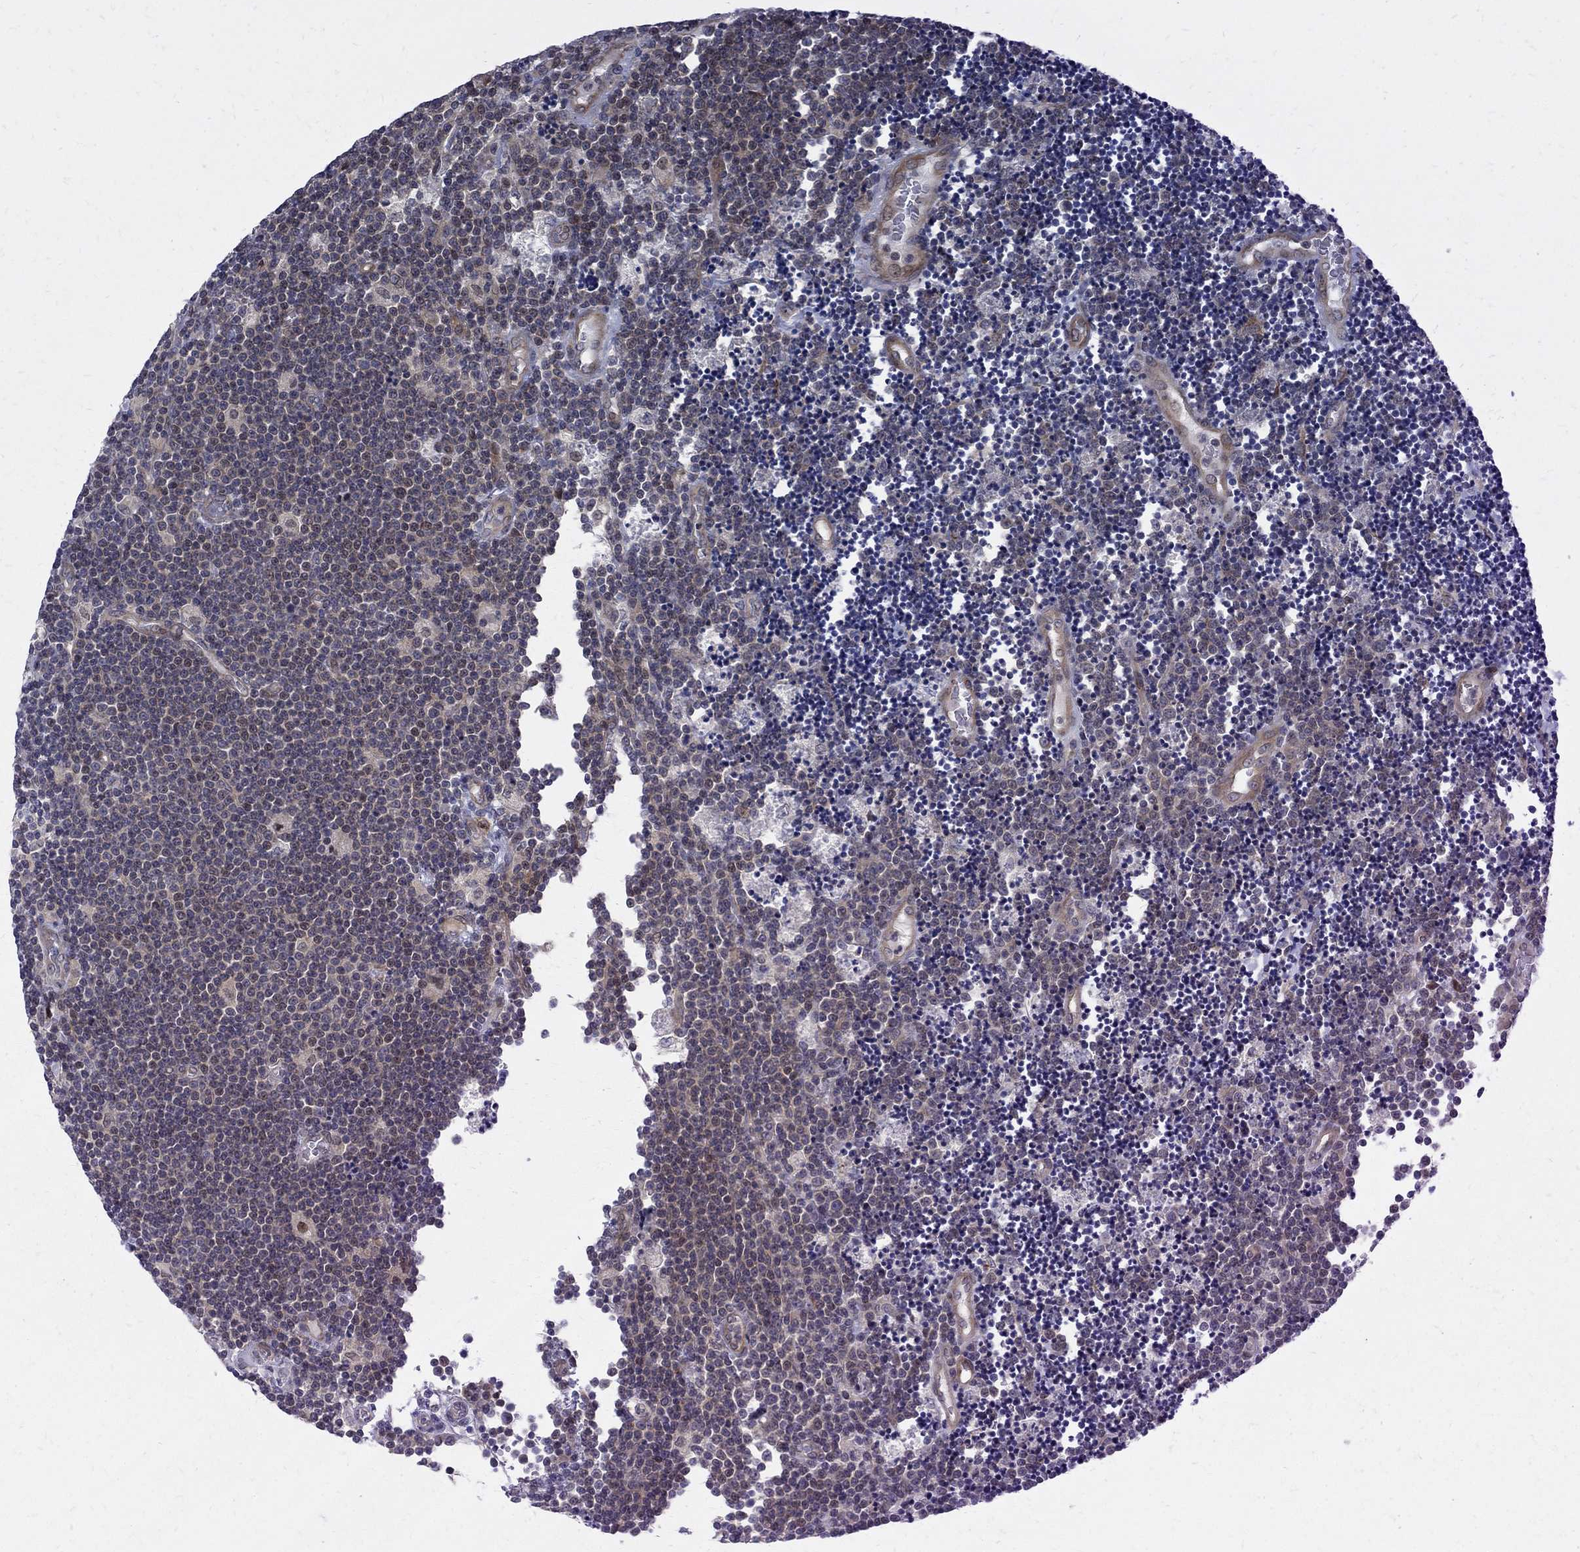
{"staining": {"intensity": "negative", "quantity": "none", "location": "none"}, "tissue": "lymphoma", "cell_type": "Tumor cells", "image_type": "cancer", "snomed": [{"axis": "morphology", "description": "Malignant lymphoma, non-Hodgkin's type, Low grade"}, {"axis": "topography", "description": "Brain"}], "caption": "Low-grade malignant lymphoma, non-Hodgkin's type was stained to show a protein in brown. There is no significant expression in tumor cells.", "gene": "WDR19", "patient": {"sex": "female", "age": 66}}